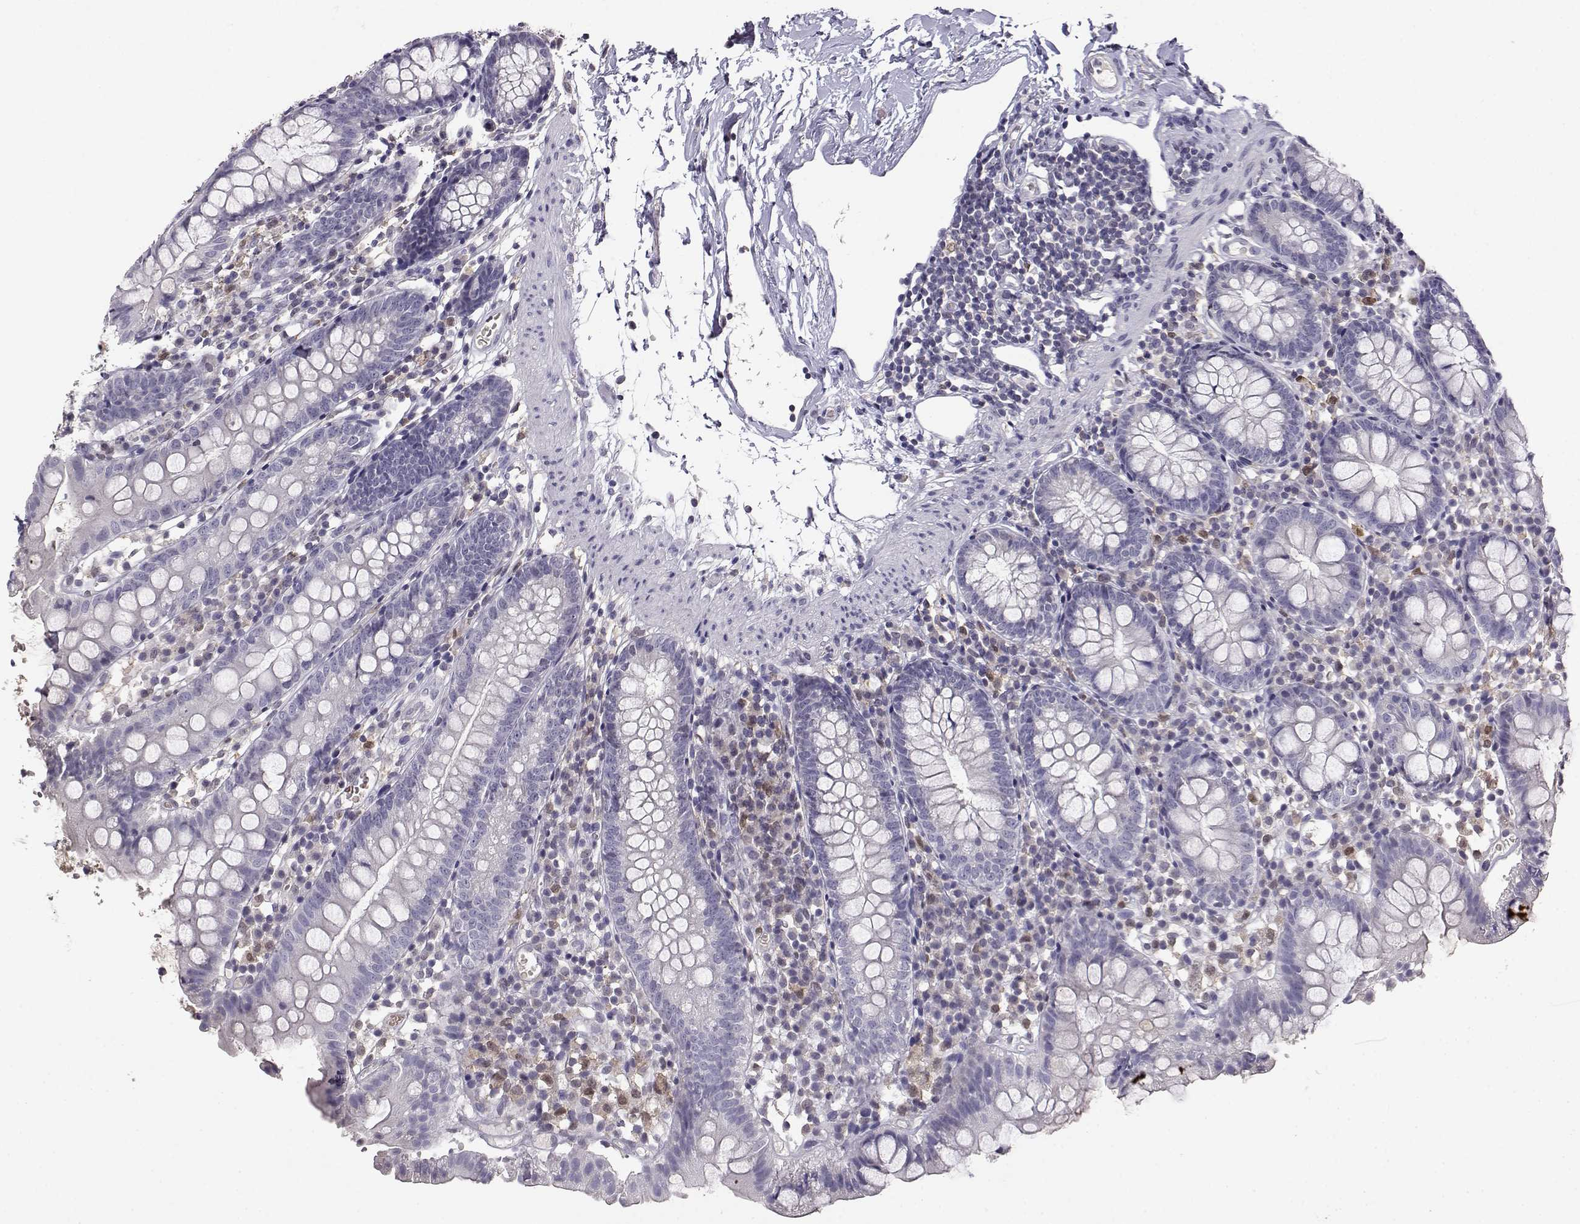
{"staining": {"intensity": "negative", "quantity": "none", "location": "none"}, "tissue": "small intestine", "cell_type": "Glandular cells", "image_type": "normal", "snomed": [{"axis": "morphology", "description": "Normal tissue, NOS"}, {"axis": "topography", "description": "Small intestine"}], "caption": "IHC histopathology image of unremarkable small intestine stained for a protein (brown), which reveals no expression in glandular cells. (DAB IHC with hematoxylin counter stain).", "gene": "AKR1B1", "patient": {"sex": "female", "age": 90}}